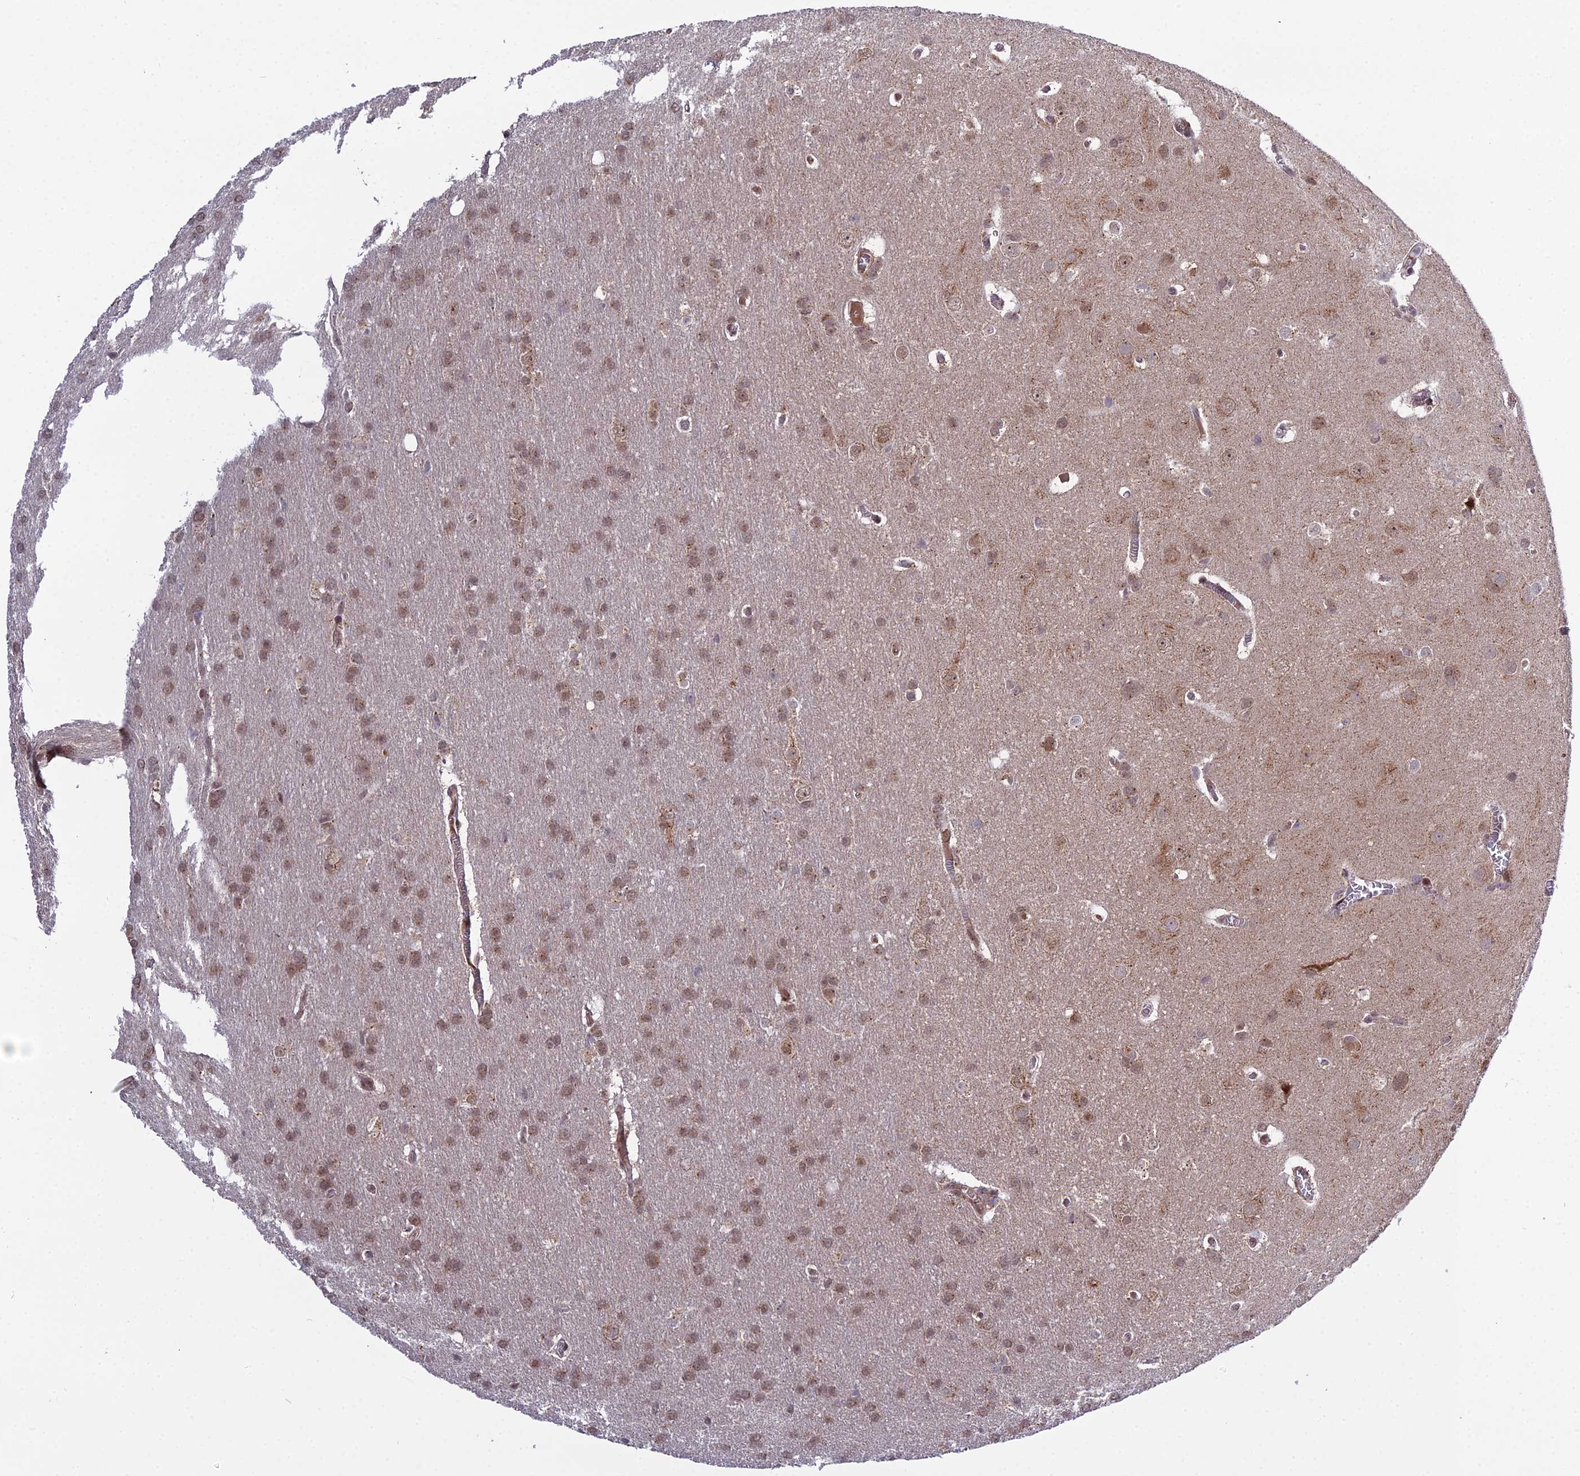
{"staining": {"intensity": "moderate", "quantity": ">75%", "location": "nuclear"}, "tissue": "glioma", "cell_type": "Tumor cells", "image_type": "cancer", "snomed": [{"axis": "morphology", "description": "Glioma, malignant, Low grade"}, {"axis": "topography", "description": "Brain"}], "caption": "Moderate nuclear staining is appreciated in approximately >75% of tumor cells in glioma.", "gene": "ARL2", "patient": {"sex": "female", "age": 32}}